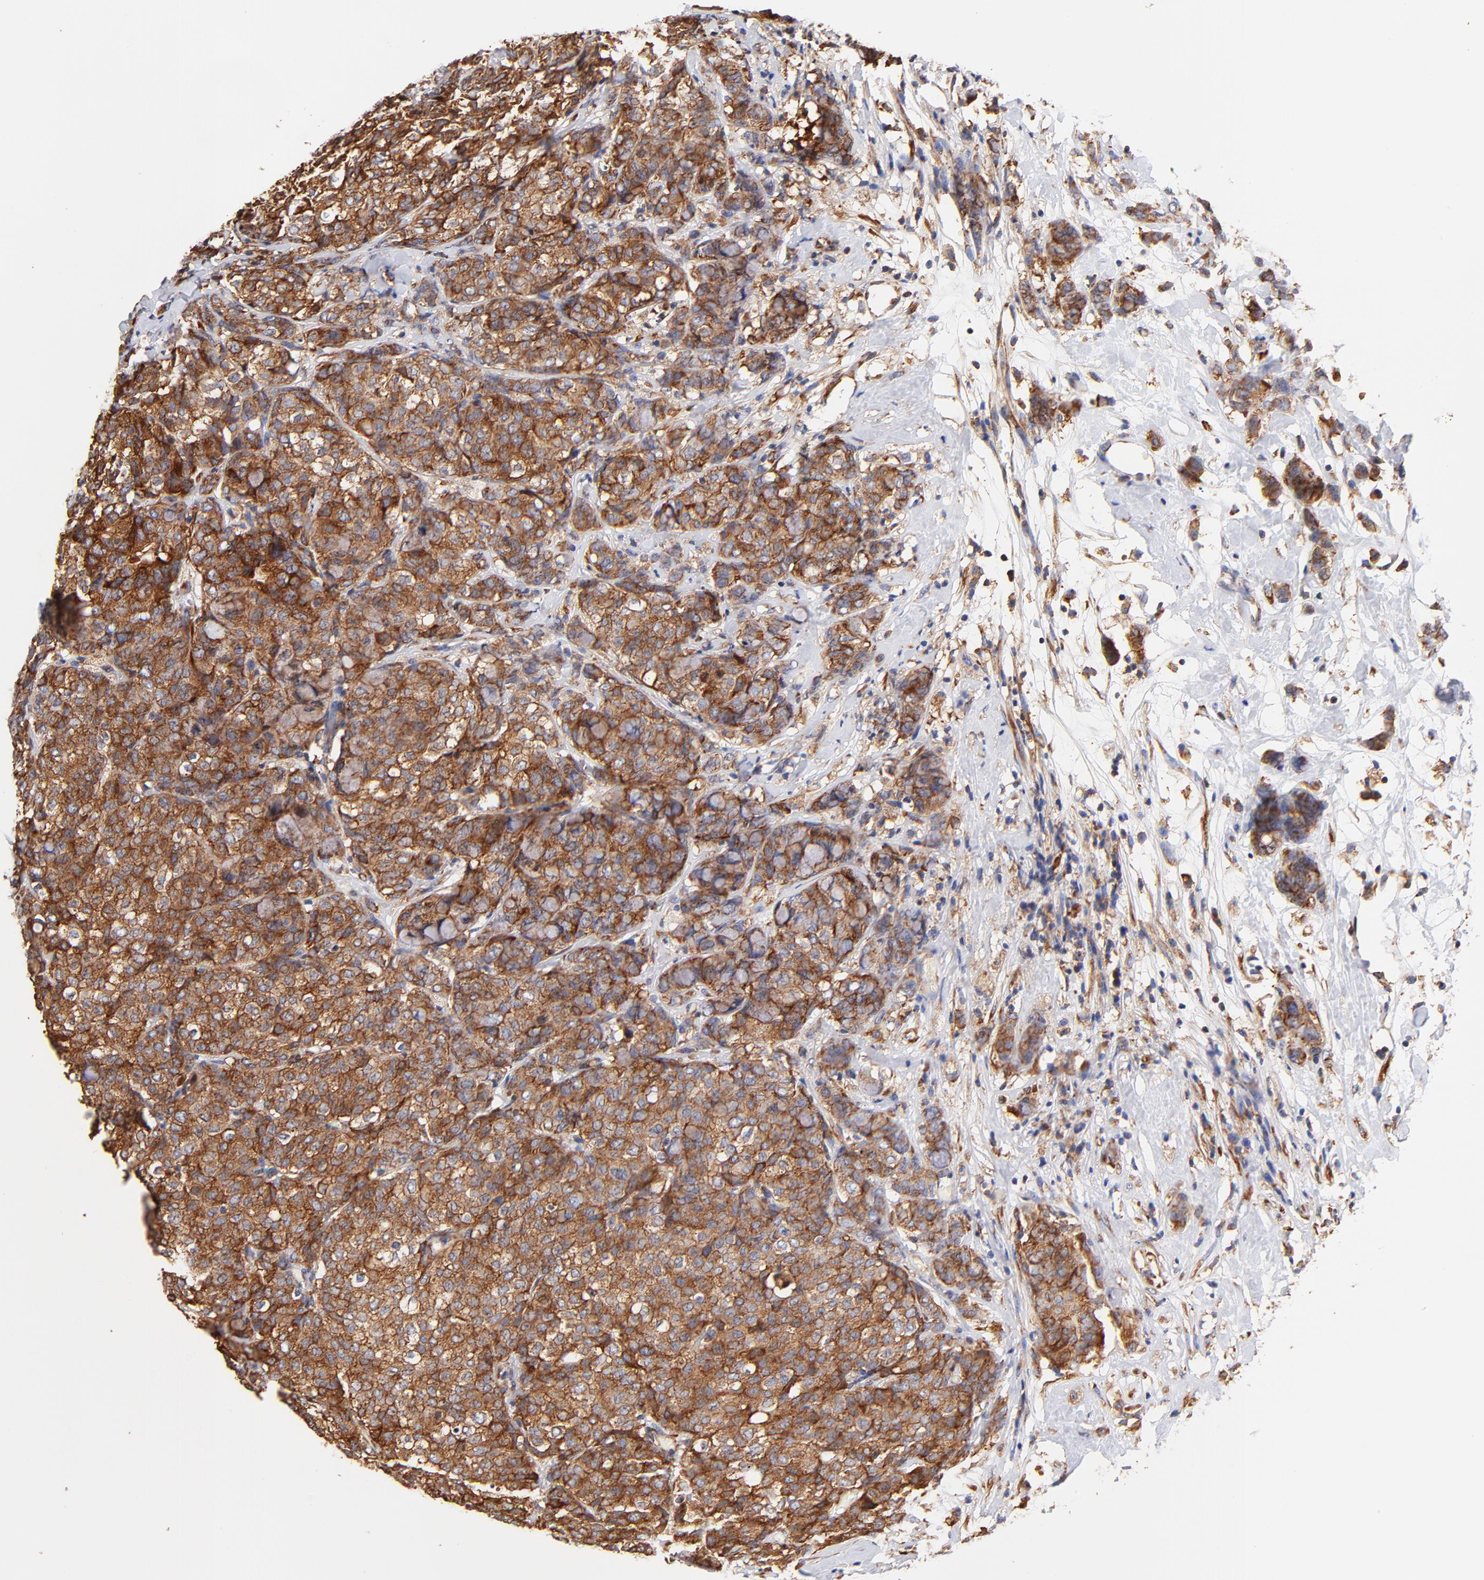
{"staining": {"intensity": "strong", "quantity": ">75%", "location": "cytoplasmic/membranous"}, "tissue": "breast cancer", "cell_type": "Tumor cells", "image_type": "cancer", "snomed": [{"axis": "morphology", "description": "Lobular carcinoma"}, {"axis": "topography", "description": "Breast"}], "caption": "Breast cancer (lobular carcinoma) was stained to show a protein in brown. There is high levels of strong cytoplasmic/membranous staining in about >75% of tumor cells.", "gene": "RPL27", "patient": {"sex": "female", "age": 60}}